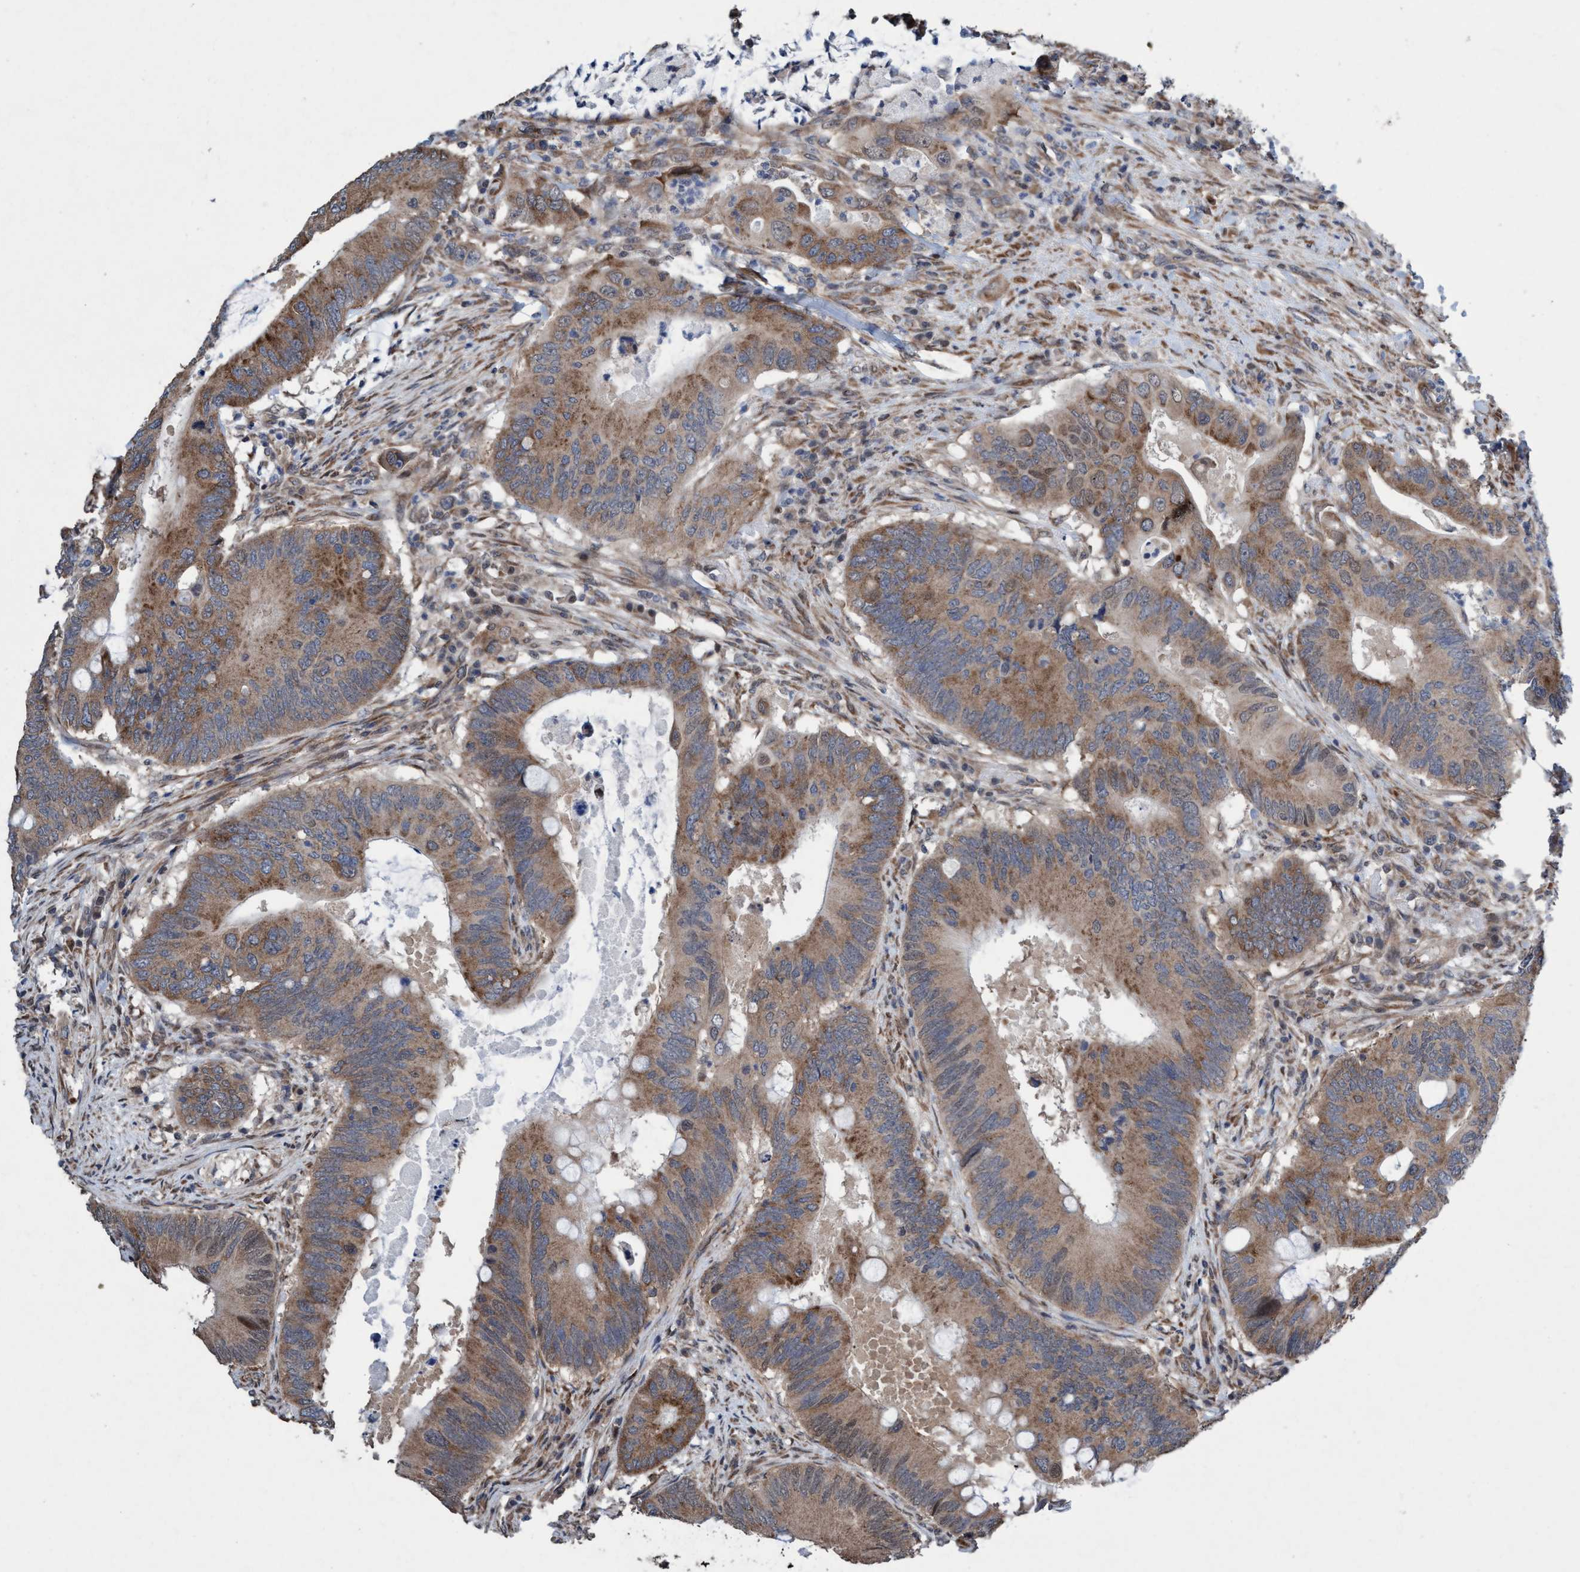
{"staining": {"intensity": "moderate", "quantity": ">75%", "location": "cytoplasmic/membranous,nuclear"}, "tissue": "colorectal cancer", "cell_type": "Tumor cells", "image_type": "cancer", "snomed": [{"axis": "morphology", "description": "Adenocarcinoma, NOS"}, {"axis": "topography", "description": "Colon"}], "caption": "Colorectal cancer (adenocarcinoma) stained for a protein (brown) reveals moderate cytoplasmic/membranous and nuclear positive staining in approximately >75% of tumor cells.", "gene": "METAP2", "patient": {"sex": "male", "age": 71}}